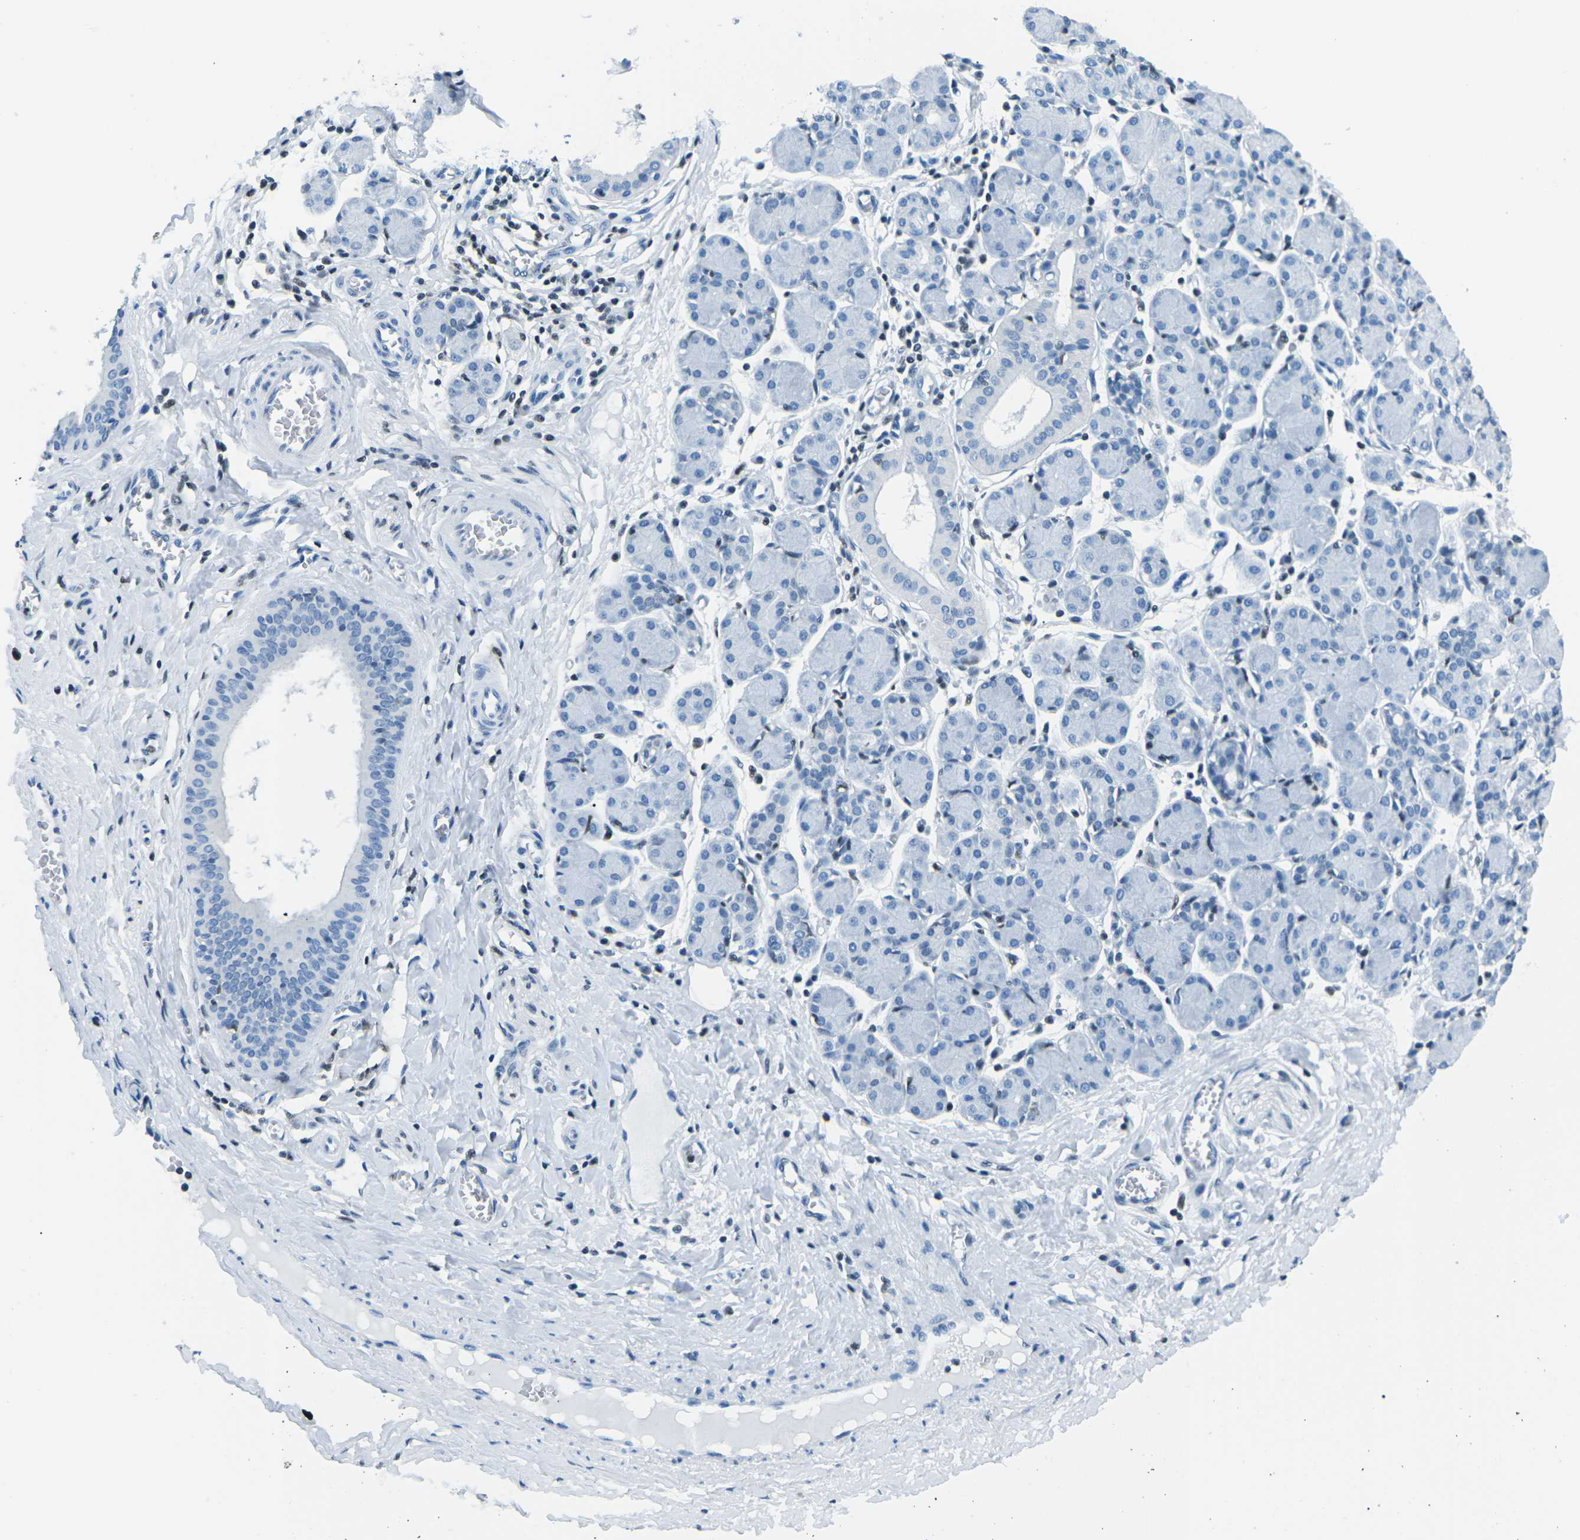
{"staining": {"intensity": "negative", "quantity": "none", "location": "none"}, "tissue": "salivary gland", "cell_type": "Glandular cells", "image_type": "normal", "snomed": [{"axis": "morphology", "description": "Normal tissue, NOS"}, {"axis": "morphology", "description": "Inflammation, NOS"}, {"axis": "topography", "description": "Lymph node"}, {"axis": "topography", "description": "Salivary gland"}], "caption": "Salivary gland was stained to show a protein in brown. There is no significant positivity in glandular cells. The staining was performed using DAB (3,3'-diaminobenzidine) to visualize the protein expression in brown, while the nuclei were stained in blue with hematoxylin (Magnification: 20x).", "gene": "CELF2", "patient": {"sex": "male", "age": 3}}